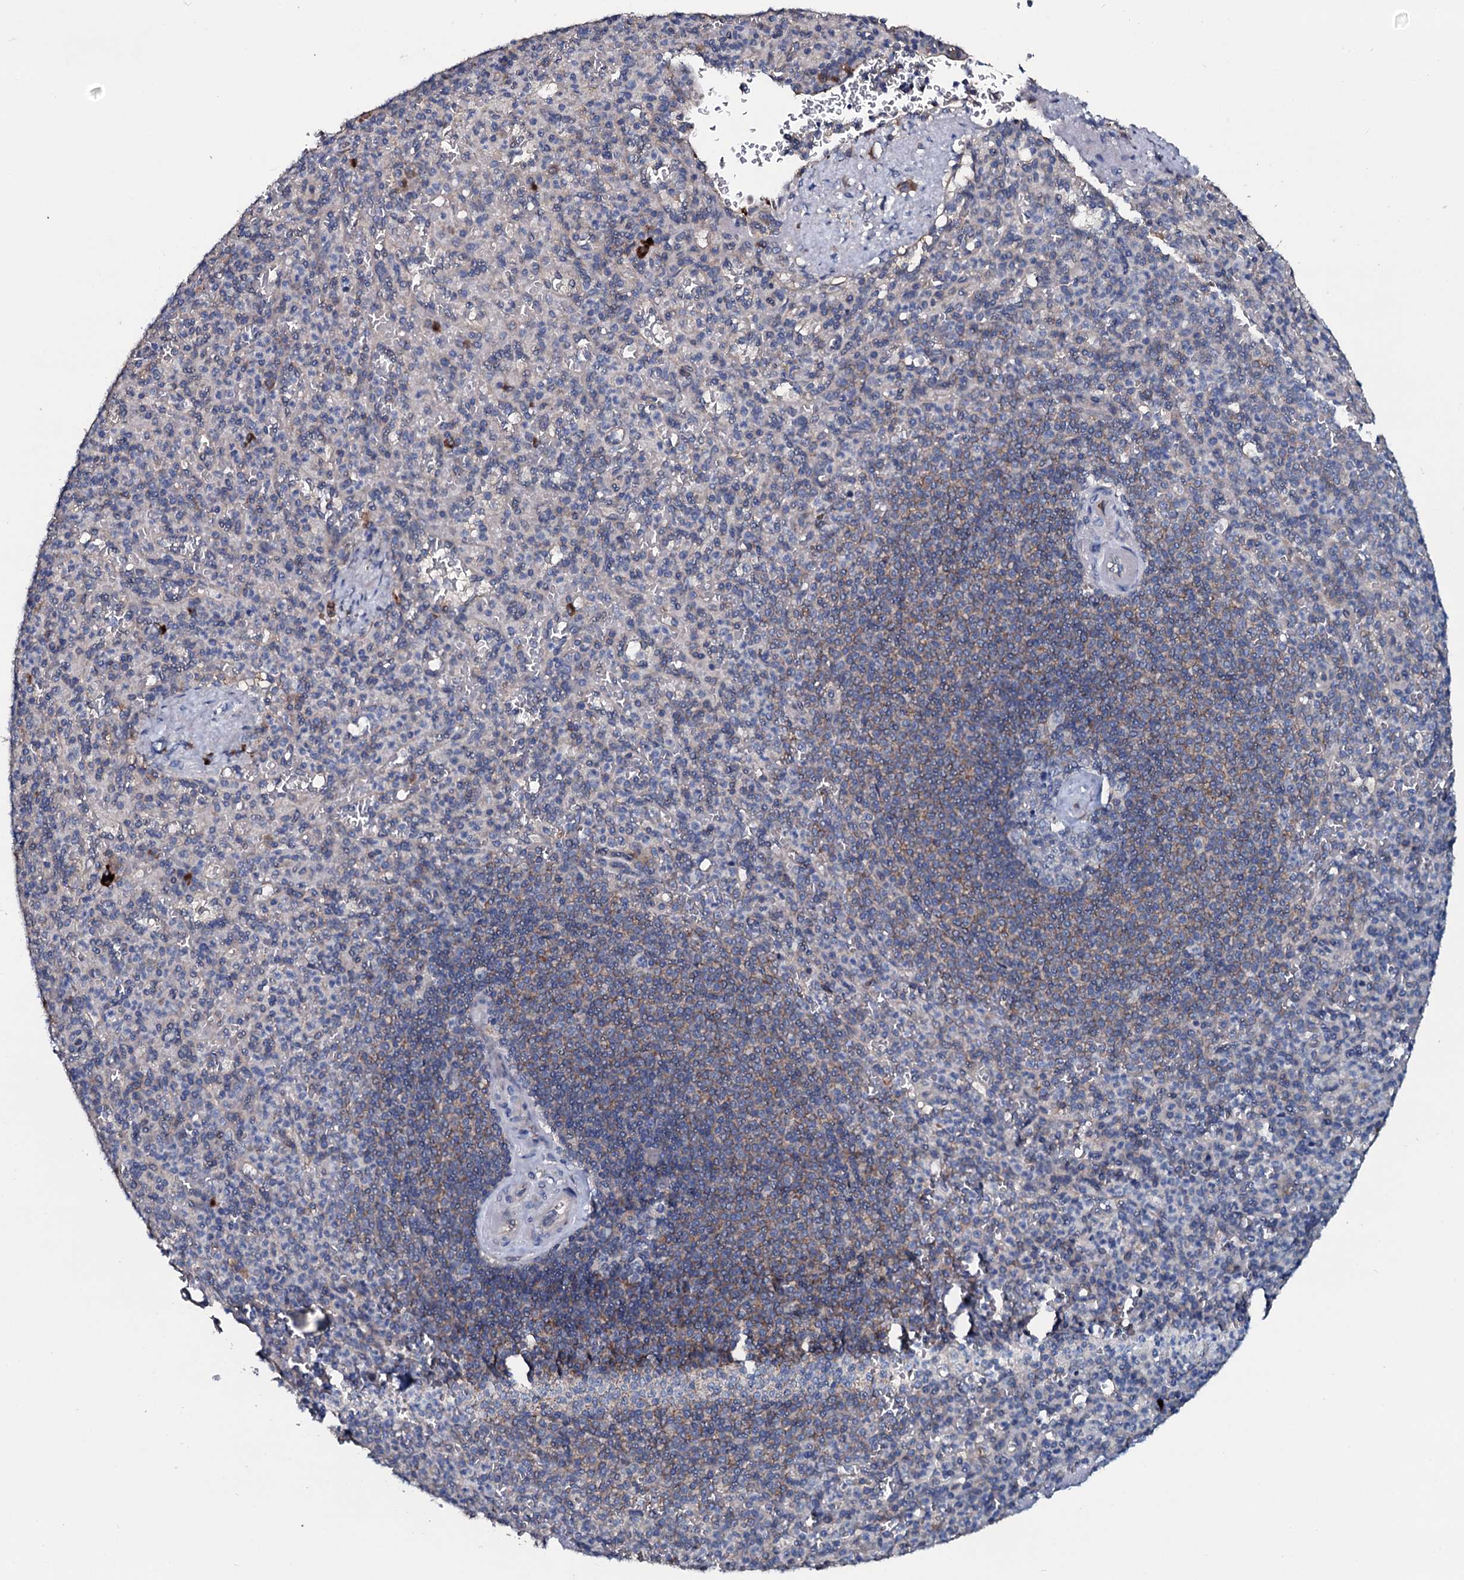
{"staining": {"intensity": "negative", "quantity": "none", "location": "none"}, "tissue": "spleen", "cell_type": "Cells in red pulp", "image_type": "normal", "snomed": [{"axis": "morphology", "description": "Normal tissue, NOS"}, {"axis": "topography", "description": "Spleen"}], "caption": "IHC of benign spleen displays no positivity in cells in red pulp. (Immunohistochemistry, brightfield microscopy, high magnification).", "gene": "IL12B", "patient": {"sex": "female", "age": 74}}